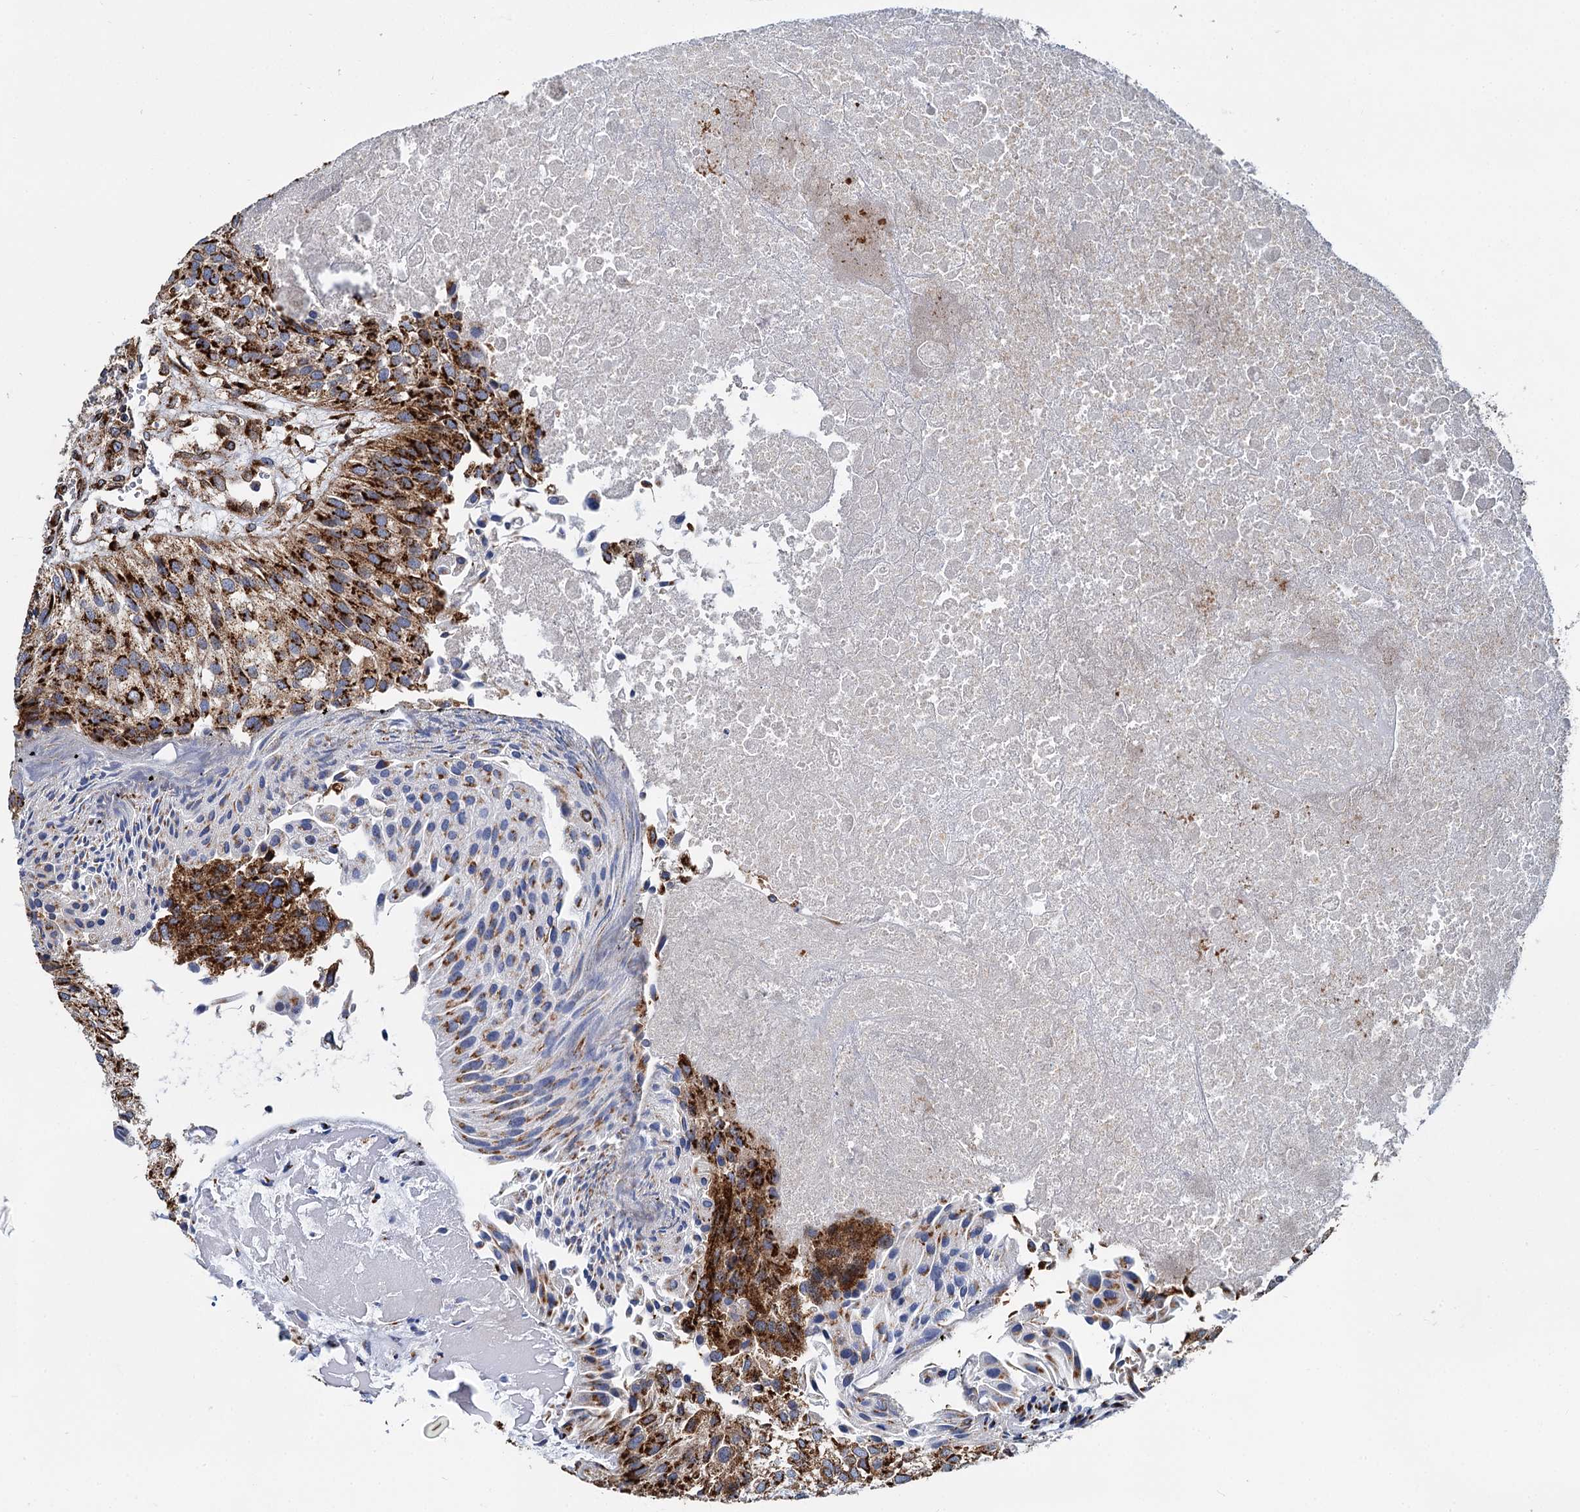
{"staining": {"intensity": "strong", "quantity": ">75%", "location": "cytoplasmic/membranous"}, "tissue": "urothelial cancer", "cell_type": "Tumor cells", "image_type": "cancer", "snomed": [{"axis": "morphology", "description": "Urothelial carcinoma, Low grade"}, {"axis": "topography", "description": "Urinary bladder"}], "caption": "A high amount of strong cytoplasmic/membranous positivity is present in approximately >75% of tumor cells in urothelial cancer tissue. (Brightfield microscopy of DAB IHC at high magnification).", "gene": "SUPT20H", "patient": {"sex": "female", "age": 89}}